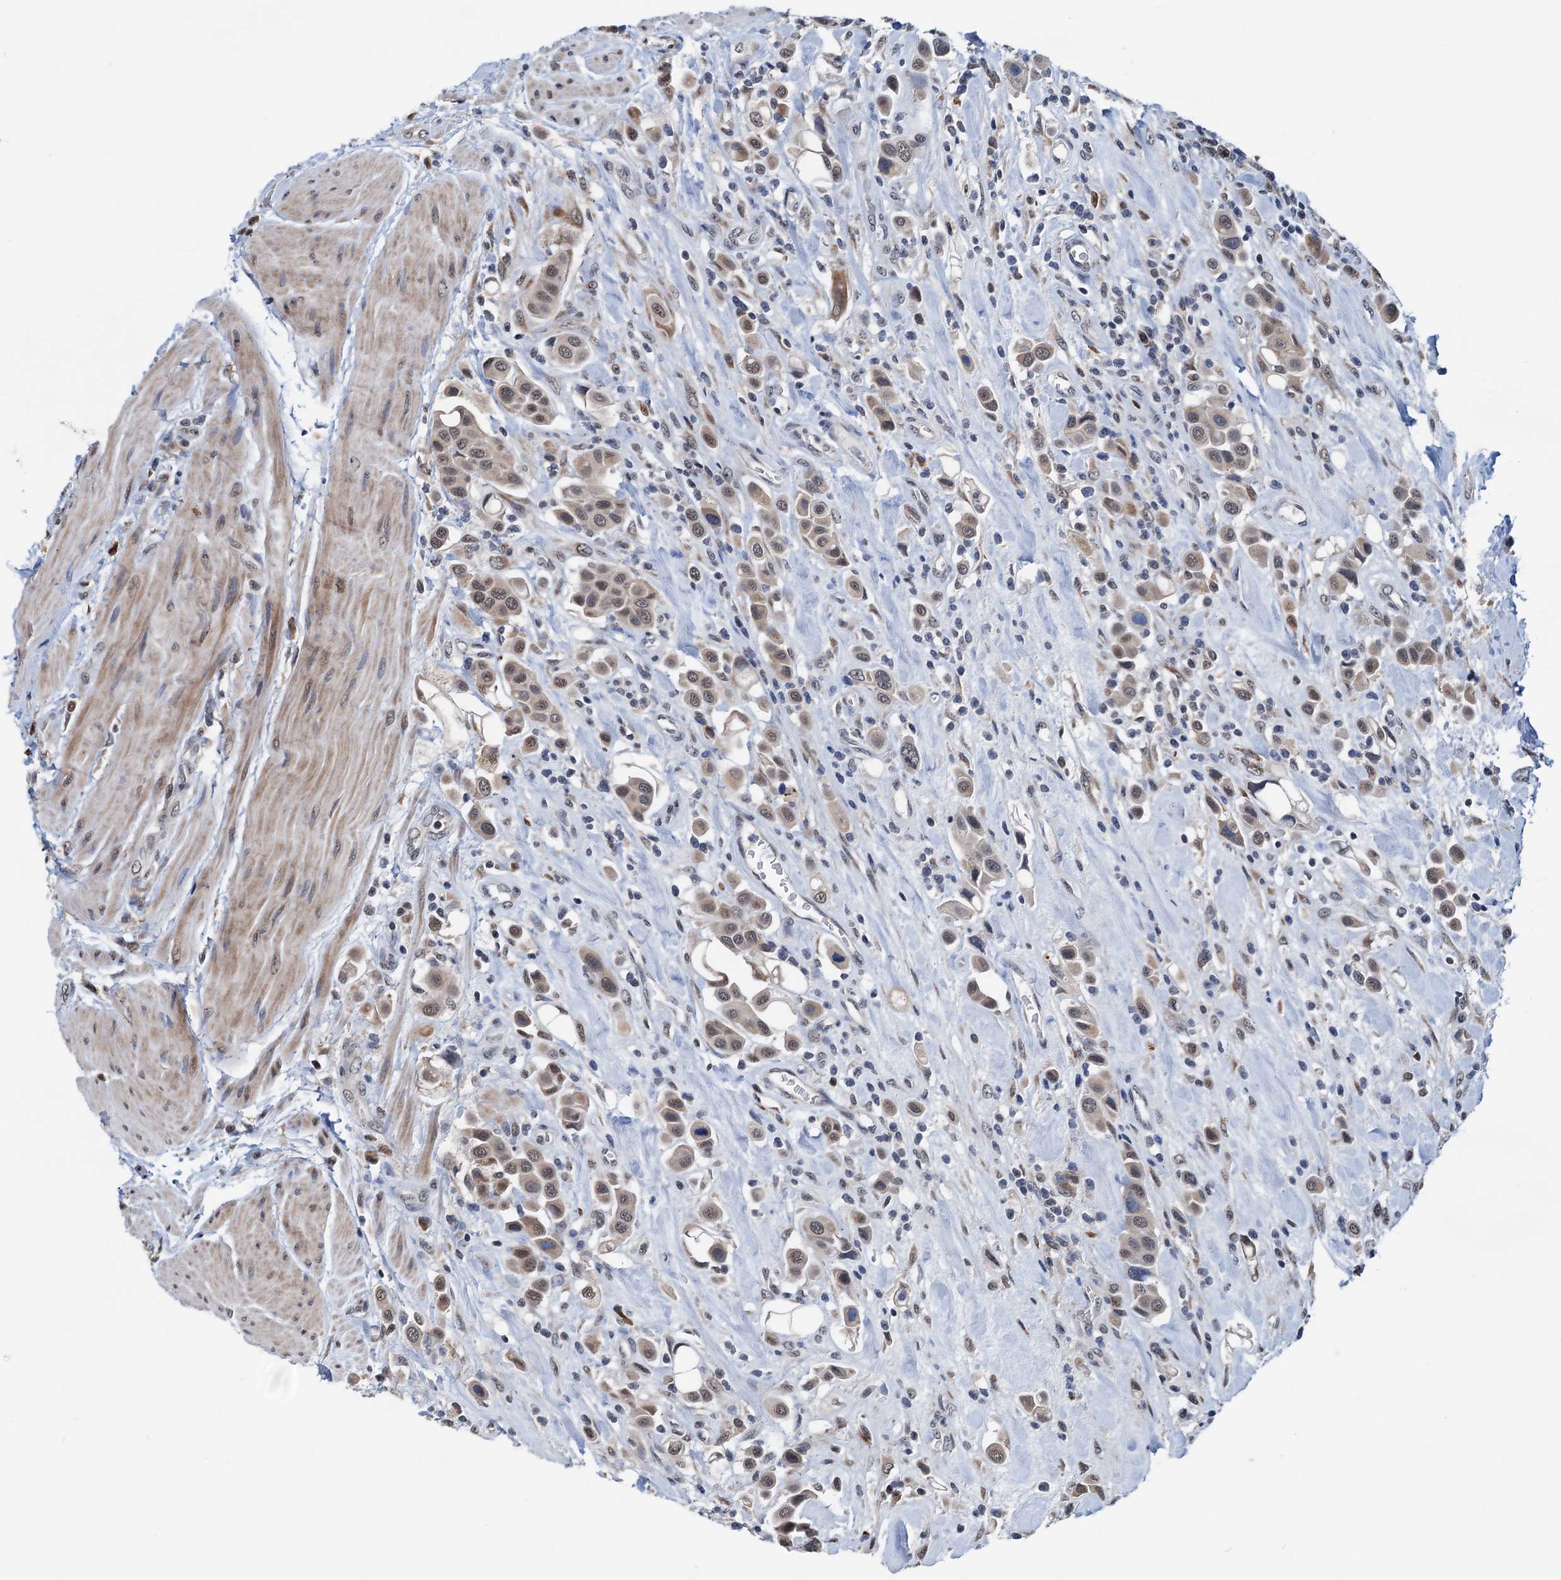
{"staining": {"intensity": "weak", "quantity": ">75%", "location": "cytoplasmic/membranous,nuclear"}, "tissue": "urothelial cancer", "cell_type": "Tumor cells", "image_type": "cancer", "snomed": [{"axis": "morphology", "description": "Urothelial carcinoma, High grade"}, {"axis": "topography", "description": "Urinary bladder"}], "caption": "Brown immunohistochemical staining in human urothelial cancer displays weak cytoplasmic/membranous and nuclear staining in about >75% of tumor cells.", "gene": "SHLD1", "patient": {"sex": "male", "age": 50}}